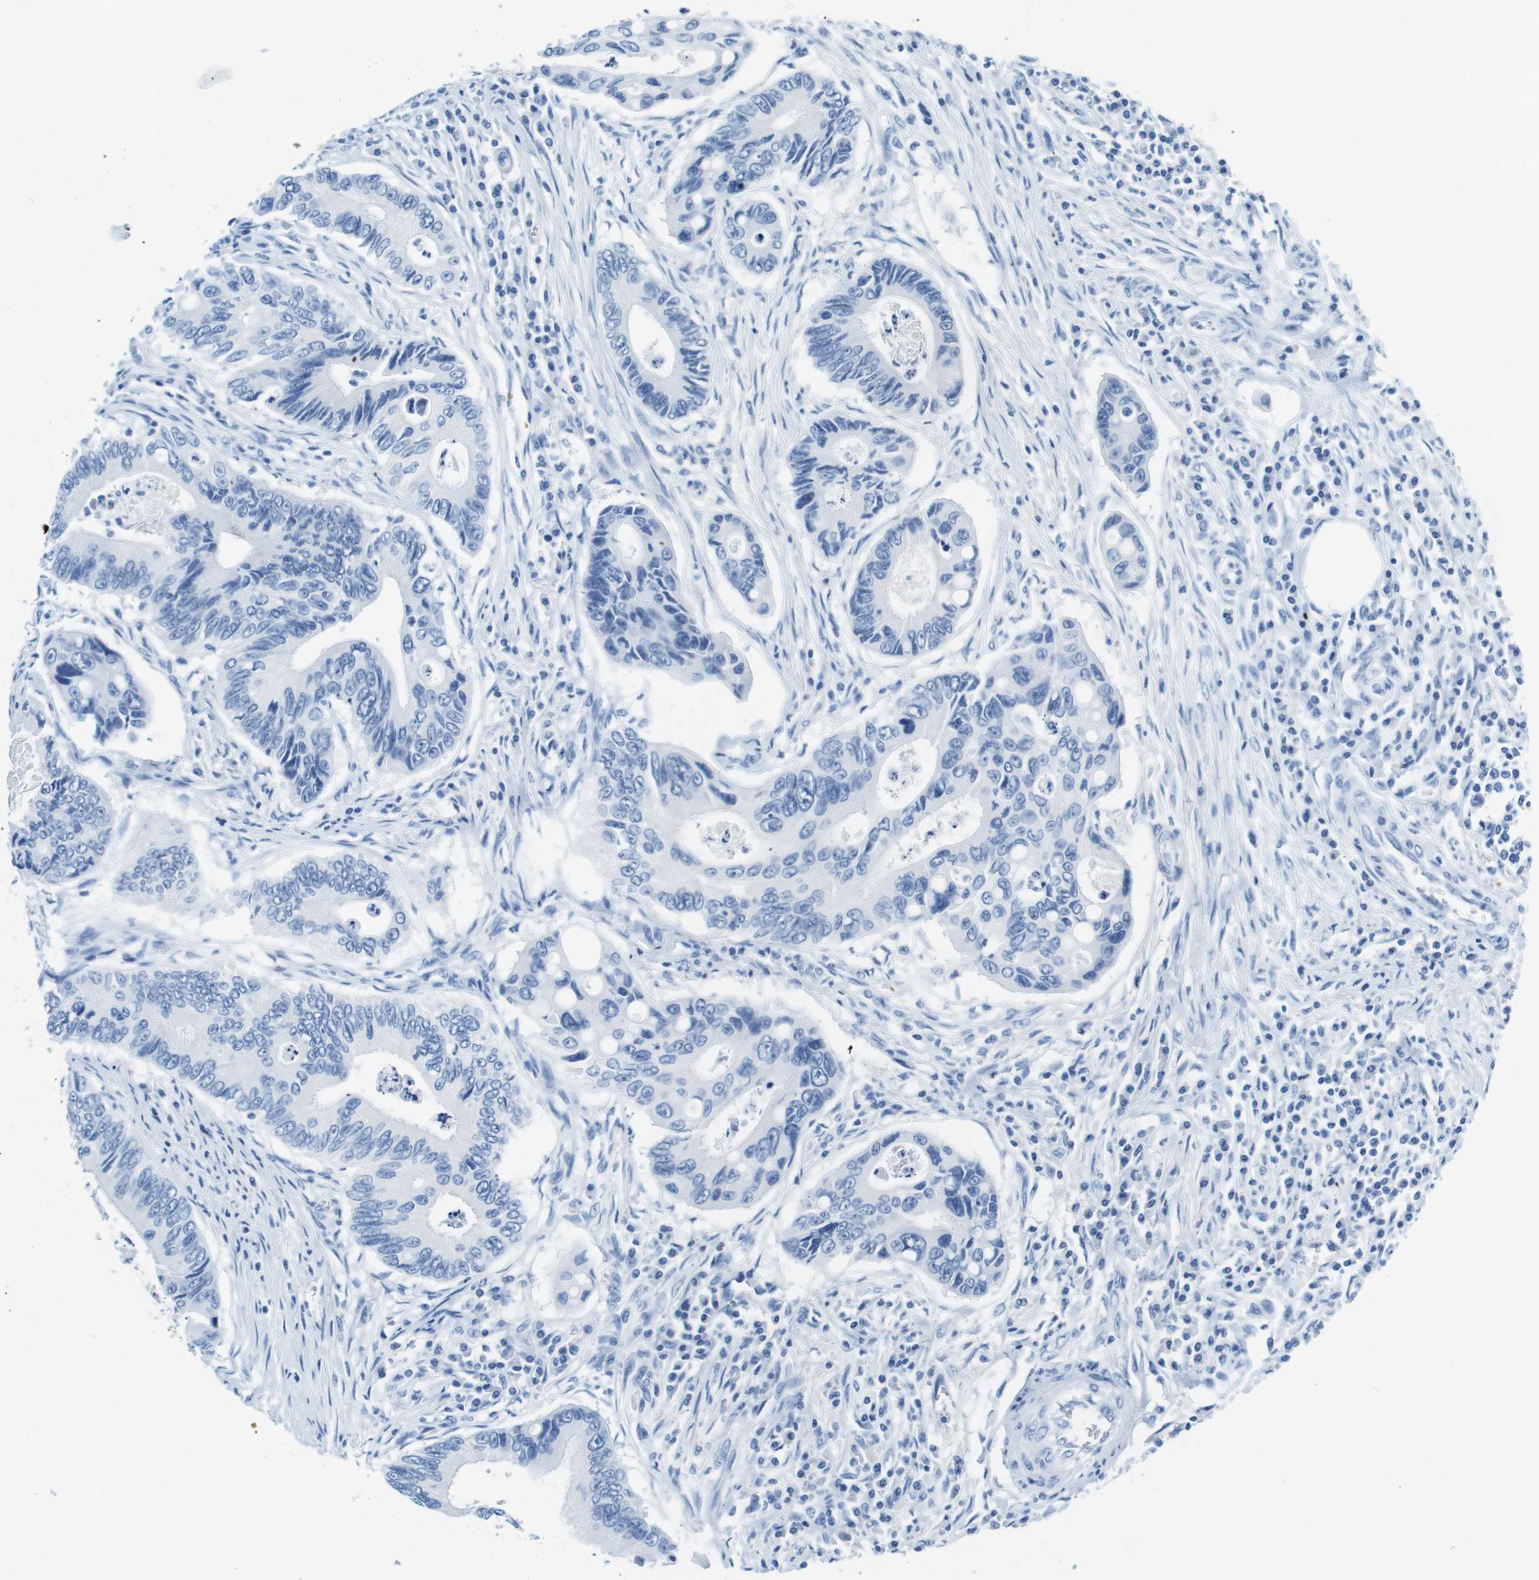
{"staining": {"intensity": "negative", "quantity": "none", "location": "none"}, "tissue": "colorectal cancer", "cell_type": "Tumor cells", "image_type": "cancer", "snomed": [{"axis": "morphology", "description": "Inflammation, NOS"}, {"axis": "morphology", "description": "Adenocarcinoma, NOS"}, {"axis": "topography", "description": "Colon"}], "caption": "Colorectal cancer was stained to show a protein in brown. There is no significant positivity in tumor cells.", "gene": "TFAP2C", "patient": {"sex": "male", "age": 72}}